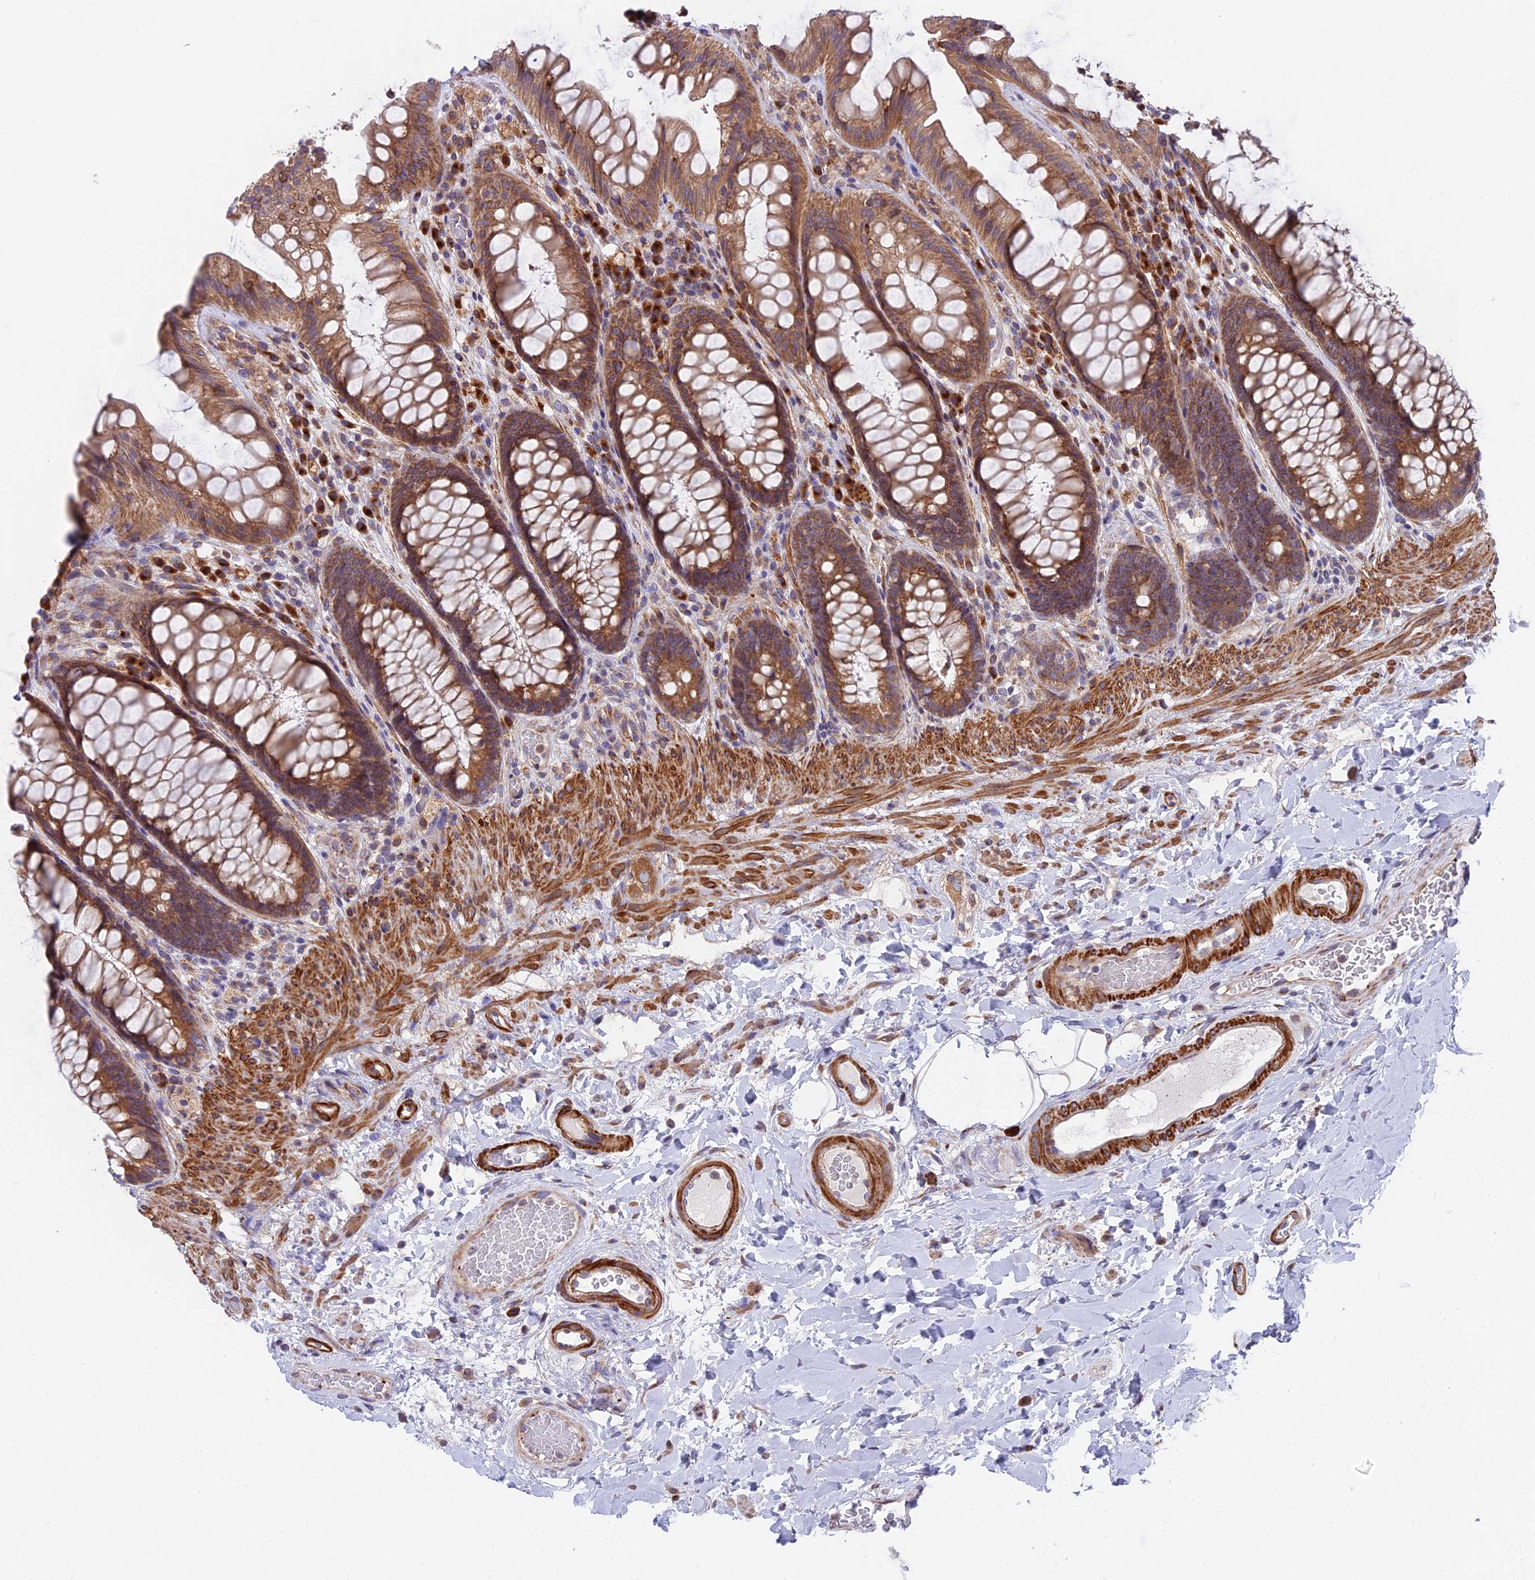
{"staining": {"intensity": "moderate", "quantity": ">75%", "location": "cytoplasmic/membranous"}, "tissue": "rectum", "cell_type": "Glandular cells", "image_type": "normal", "snomed": [{"axis": "morphology", "description": "Normal tissue, NOS"}, {"axis": "topography", "description": "Rectum"}], "caption": "This image demonstrates benign rectum stained with immunohistochemistry (IHC) to label a protein in brown. The cytoplasmic/membranous of glandular cells show moderate positivity for the protein. Nuclei are counter-stained blue.", "gene": "TBC1D20", "patient": {"sex": "female", "age": 46}}